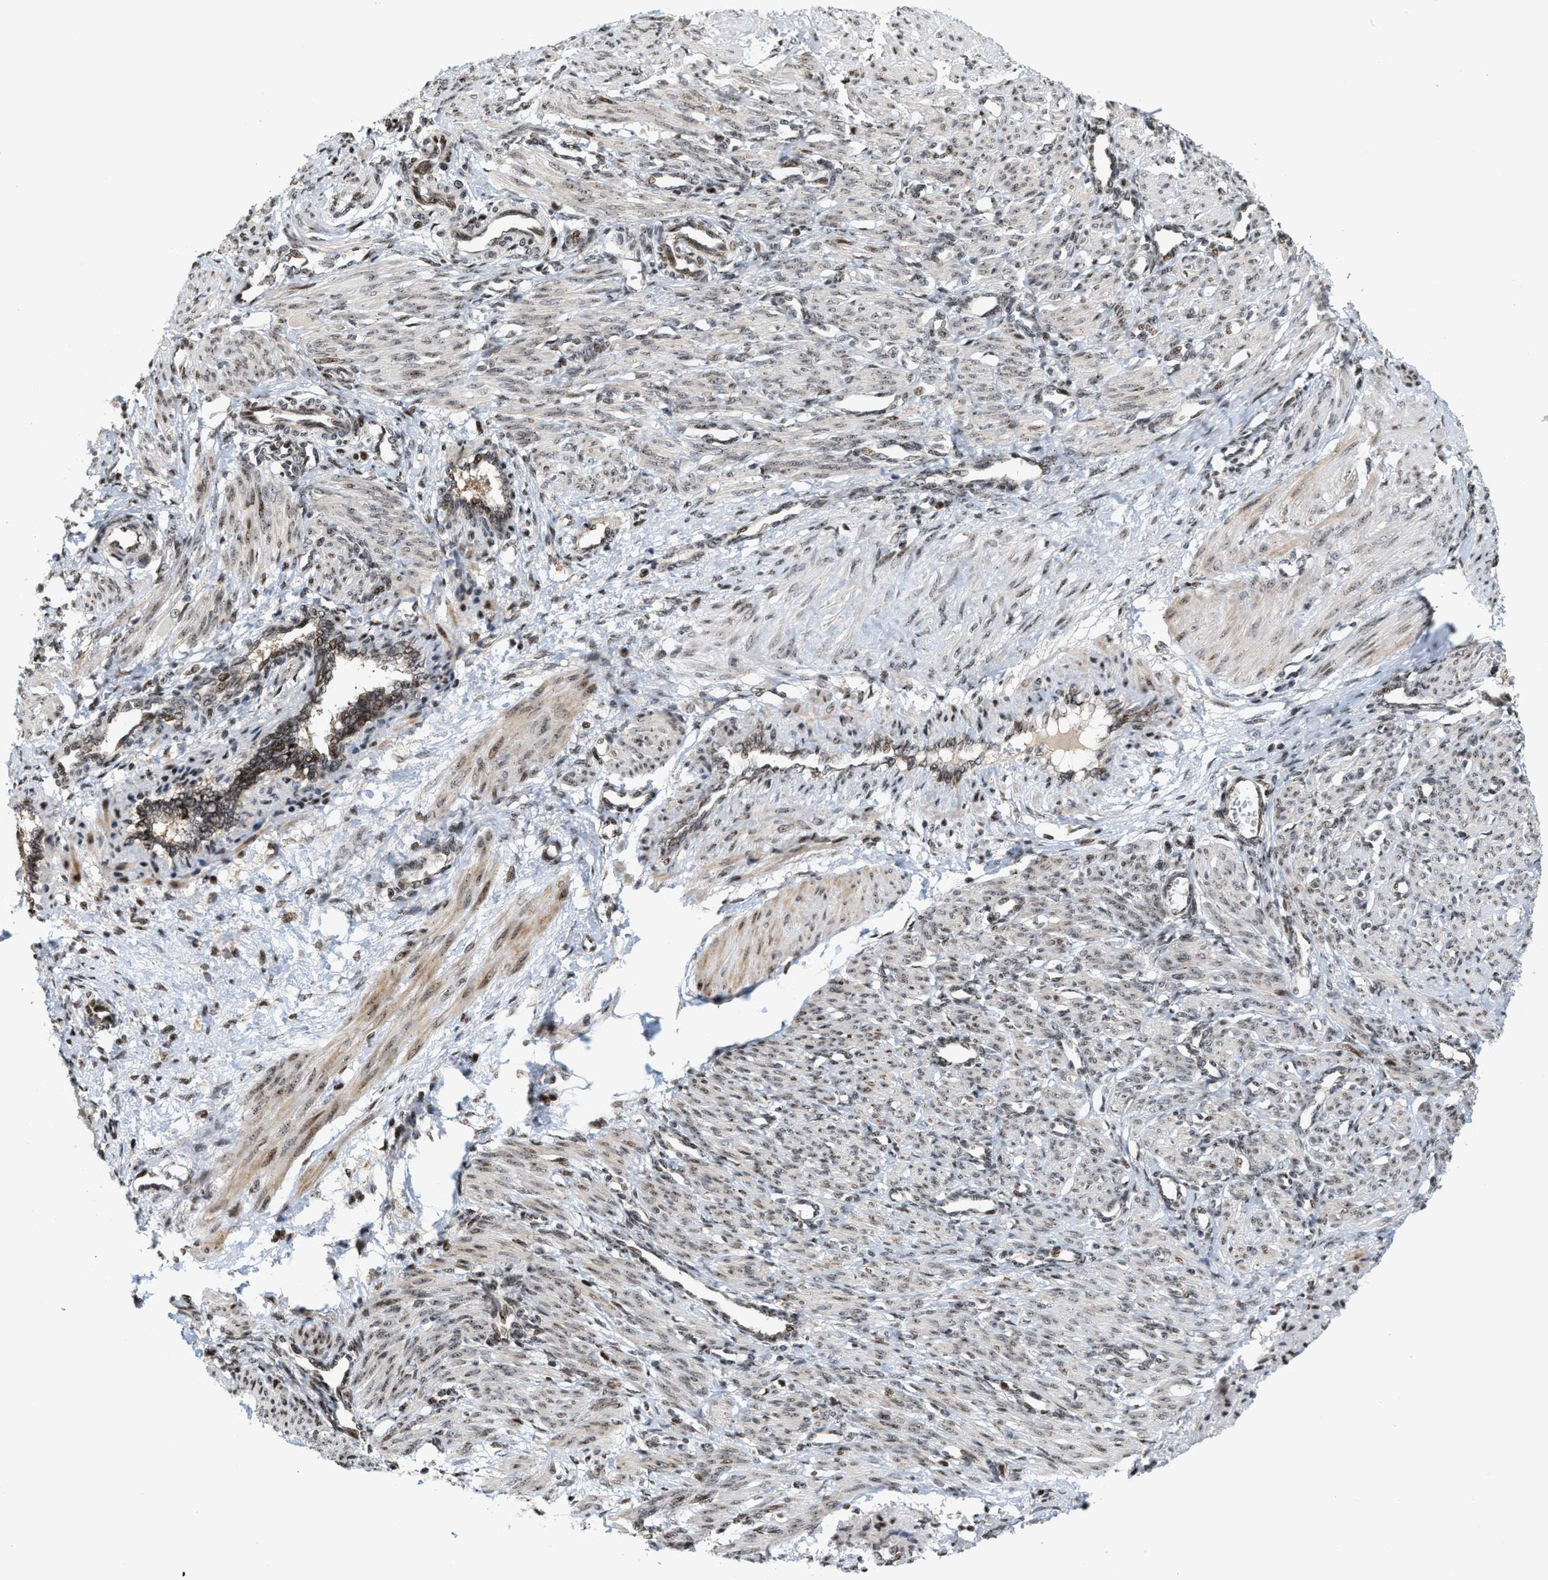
{"staining": {"intensity": "moderate", "quantity": "25%-75%", "location": "nuclear"}, "tissue": "smooth muscle", "cell_type": "Smooth muscle cells", "image_type": "normal", "snomed": [{"axis": "morphology", "description": "Normal tissue, NOS"}, {"axis": "topography", "description": "Endometrium"}], "caption": "This is a histology image of immunohistochemistry (IHC) staining of unremarkable smooth muscle, which shows moderate expression in the nuclear of smooth muscle cells.", "gene": "PDZD2", "patient": {"sex": "female", "age": 33}}